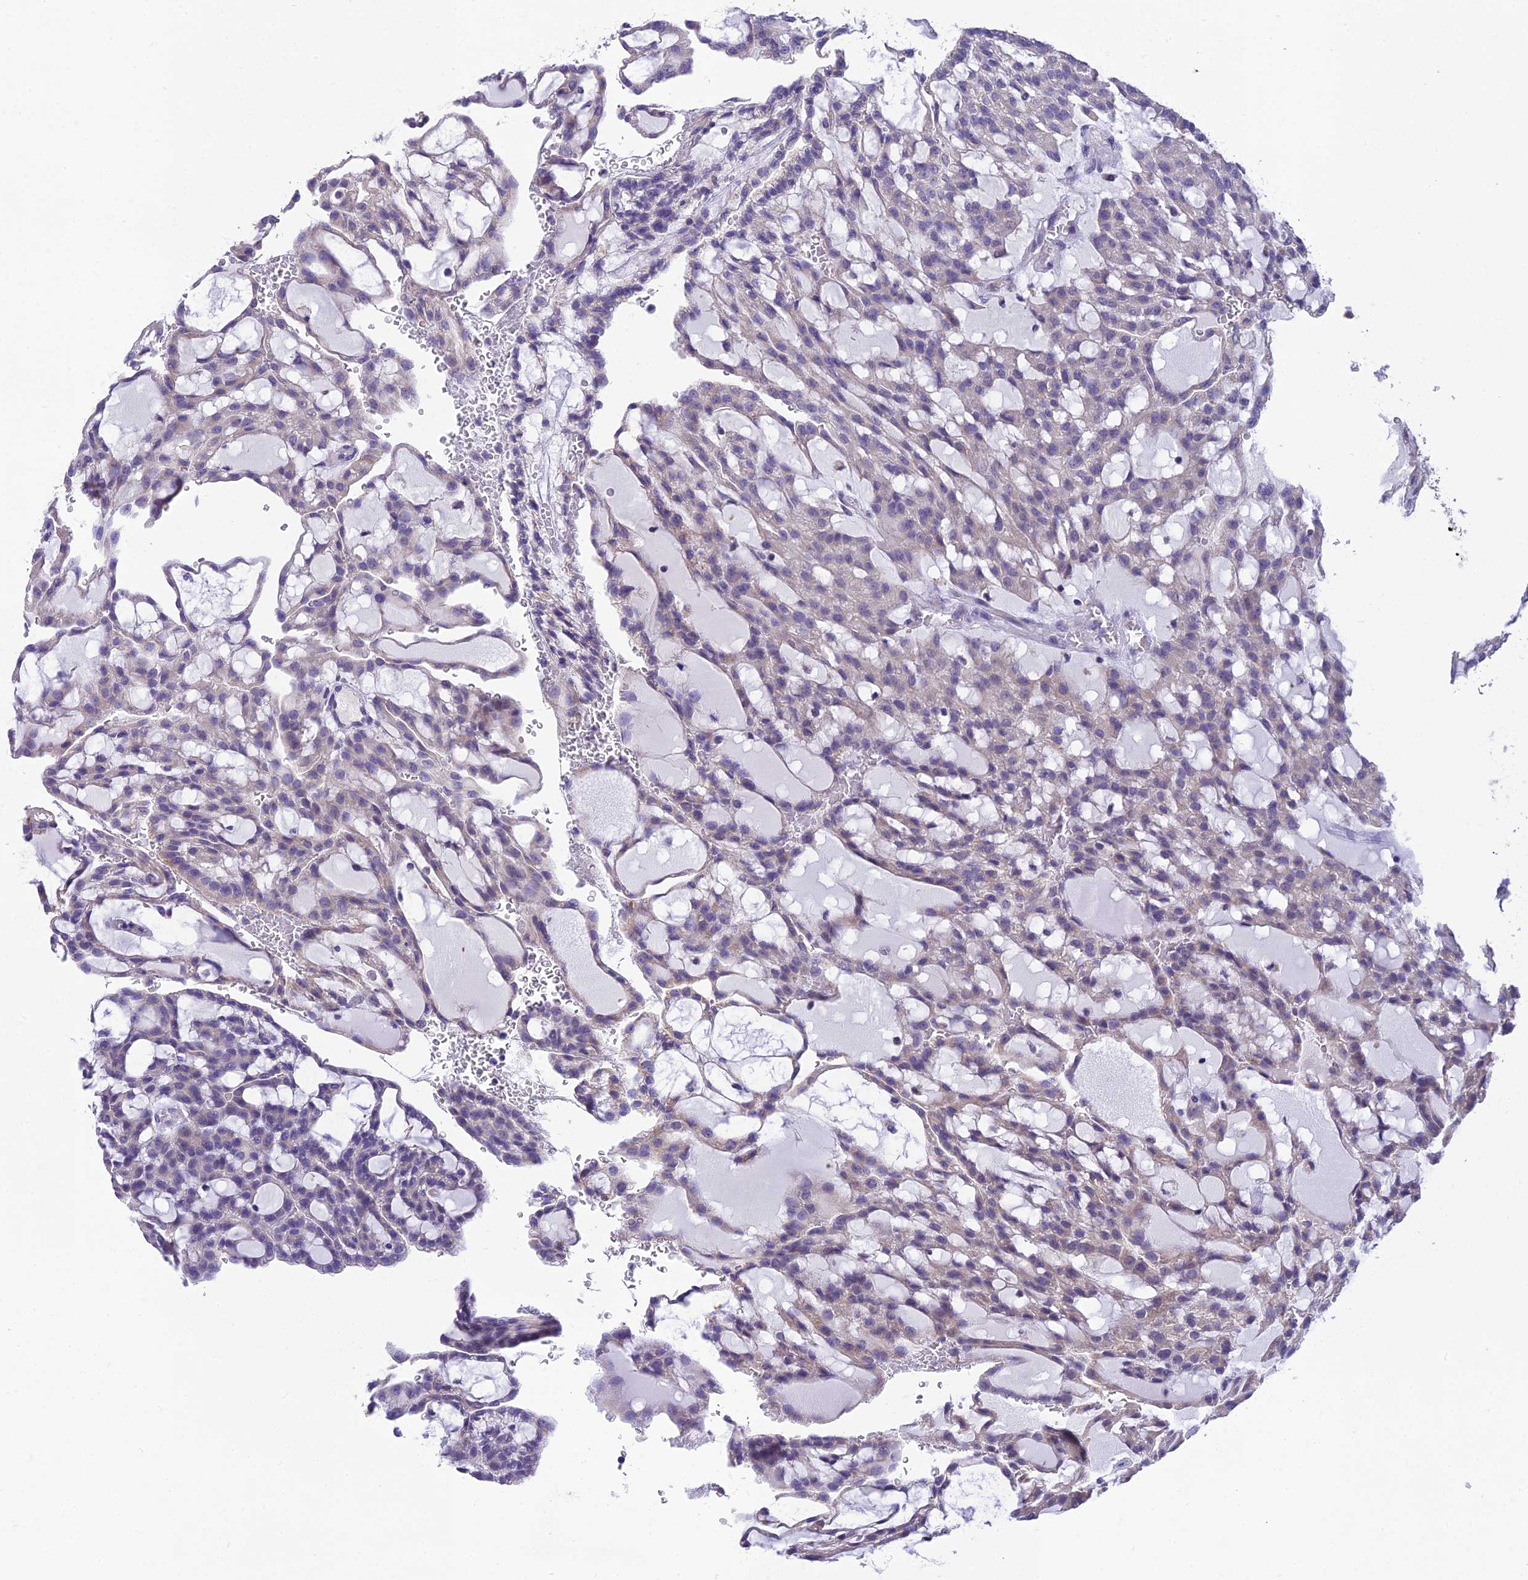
{"staining": {"intensity": "negative", "quantity": "none", "location": "none"}, "tissue": "renal cancer", "cell_type": "Tumor cells", "image_type": "cancer", "snomed": [{"axis": "morphology", "description": "Adenocarcinoma, NOS"}, {"axis": "topography", "description": "Kidney"}], "caption": "Immunohistochemistry photomicrograph of human renal cancer (adenocarcinoma) stained for a protein (brown), which demonstrates no staining in tumor cells. (Brightfield microscopy of DAB immunohistochemistry (IHC) at high magnification).", "gene": "MIIP", "patient": {"sex": "male", "age": 63}}